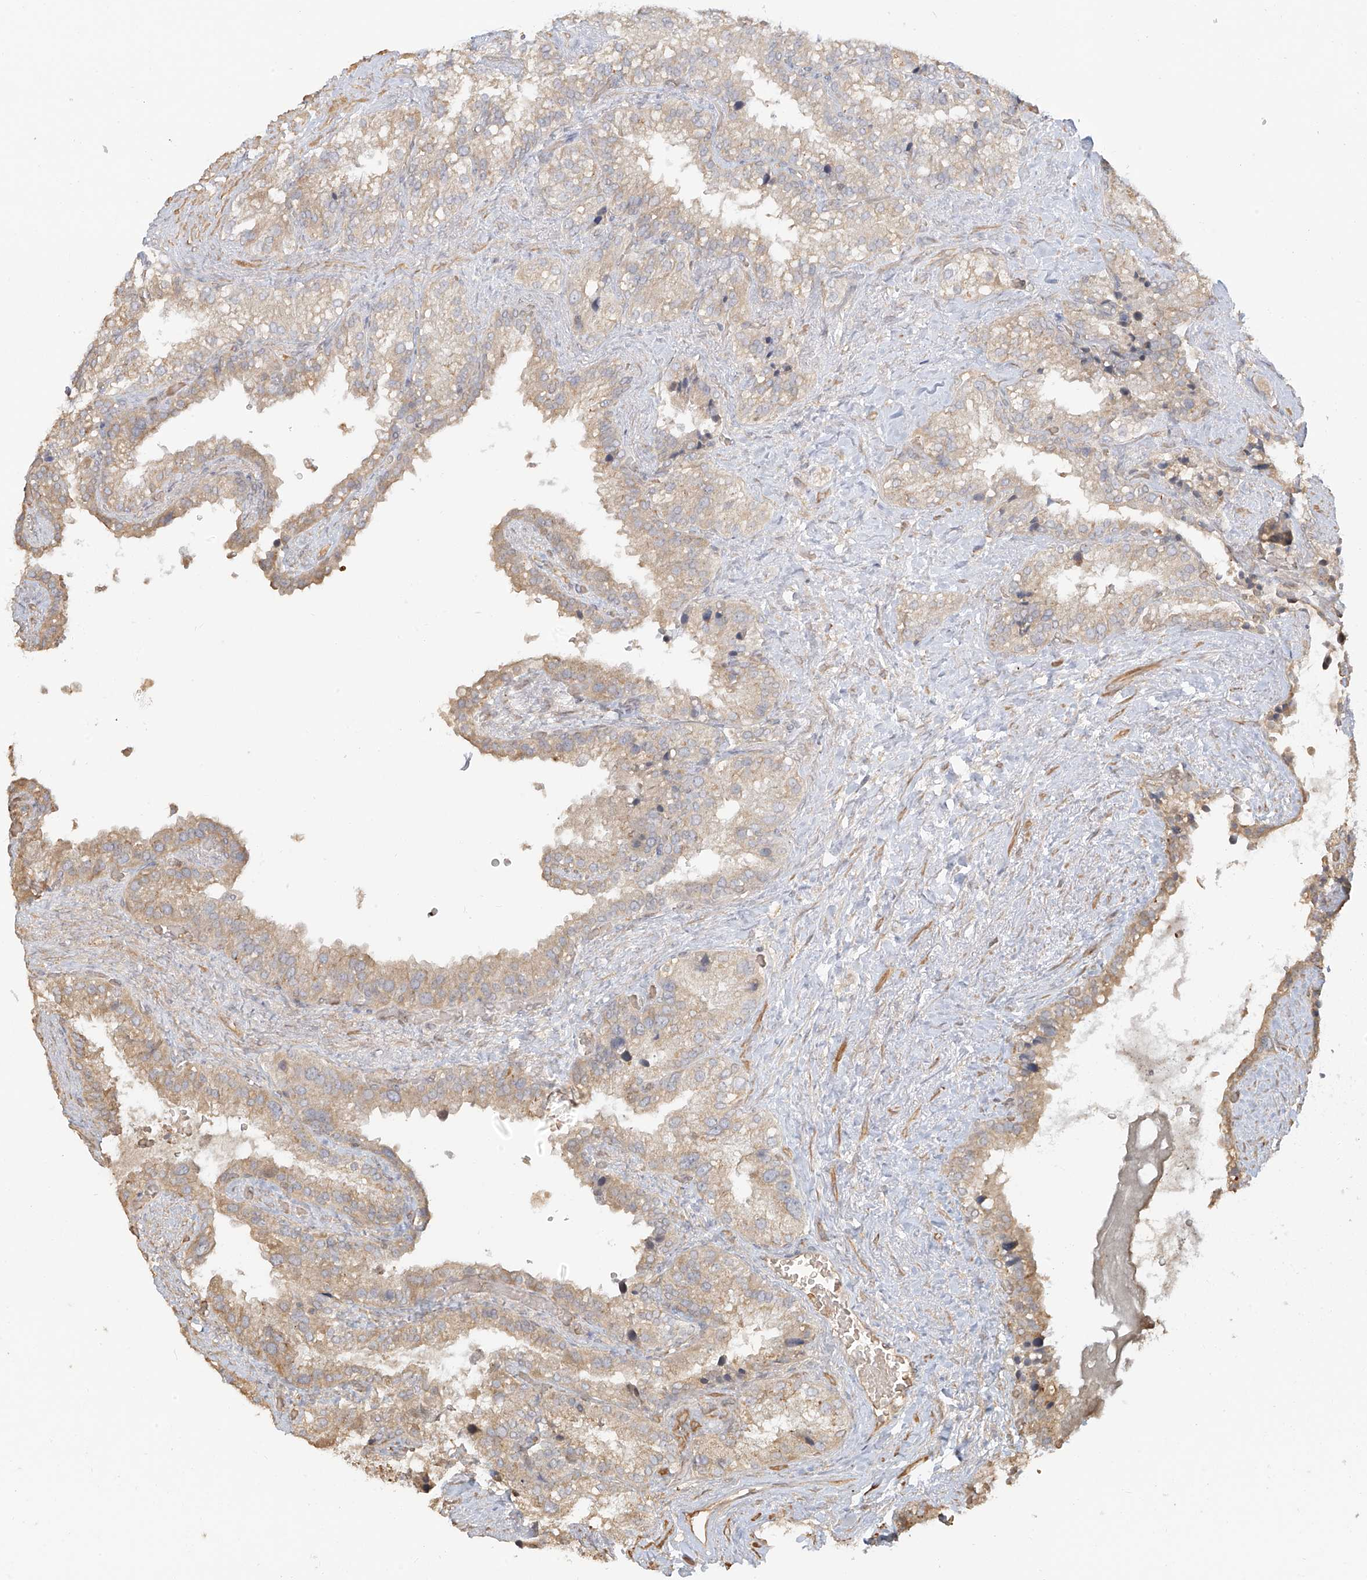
{"staining": {"intensity": "weak", "quantity": ">75%", "location": "cytoplasmic/membranous"}, "tissue": "seminal vesicle", "cell_type": "Glandular cells", "image_type": "normal", "snomed": [{"axis": "morphology", "description": "Normal tissue, NOS"}, {"axis": "topography", "description": "Prostate"}, {"axis": "topography", "description": "Seminal veicle"}], "caption": "Immunohistochemical staining of normal human seminal vesicle displays low levels of weak cytoplasmic/membranous expression in approximately >75% of glandular cells.", "gene": "UPK1B", "patient": {"sex": "male", "age": 68}}